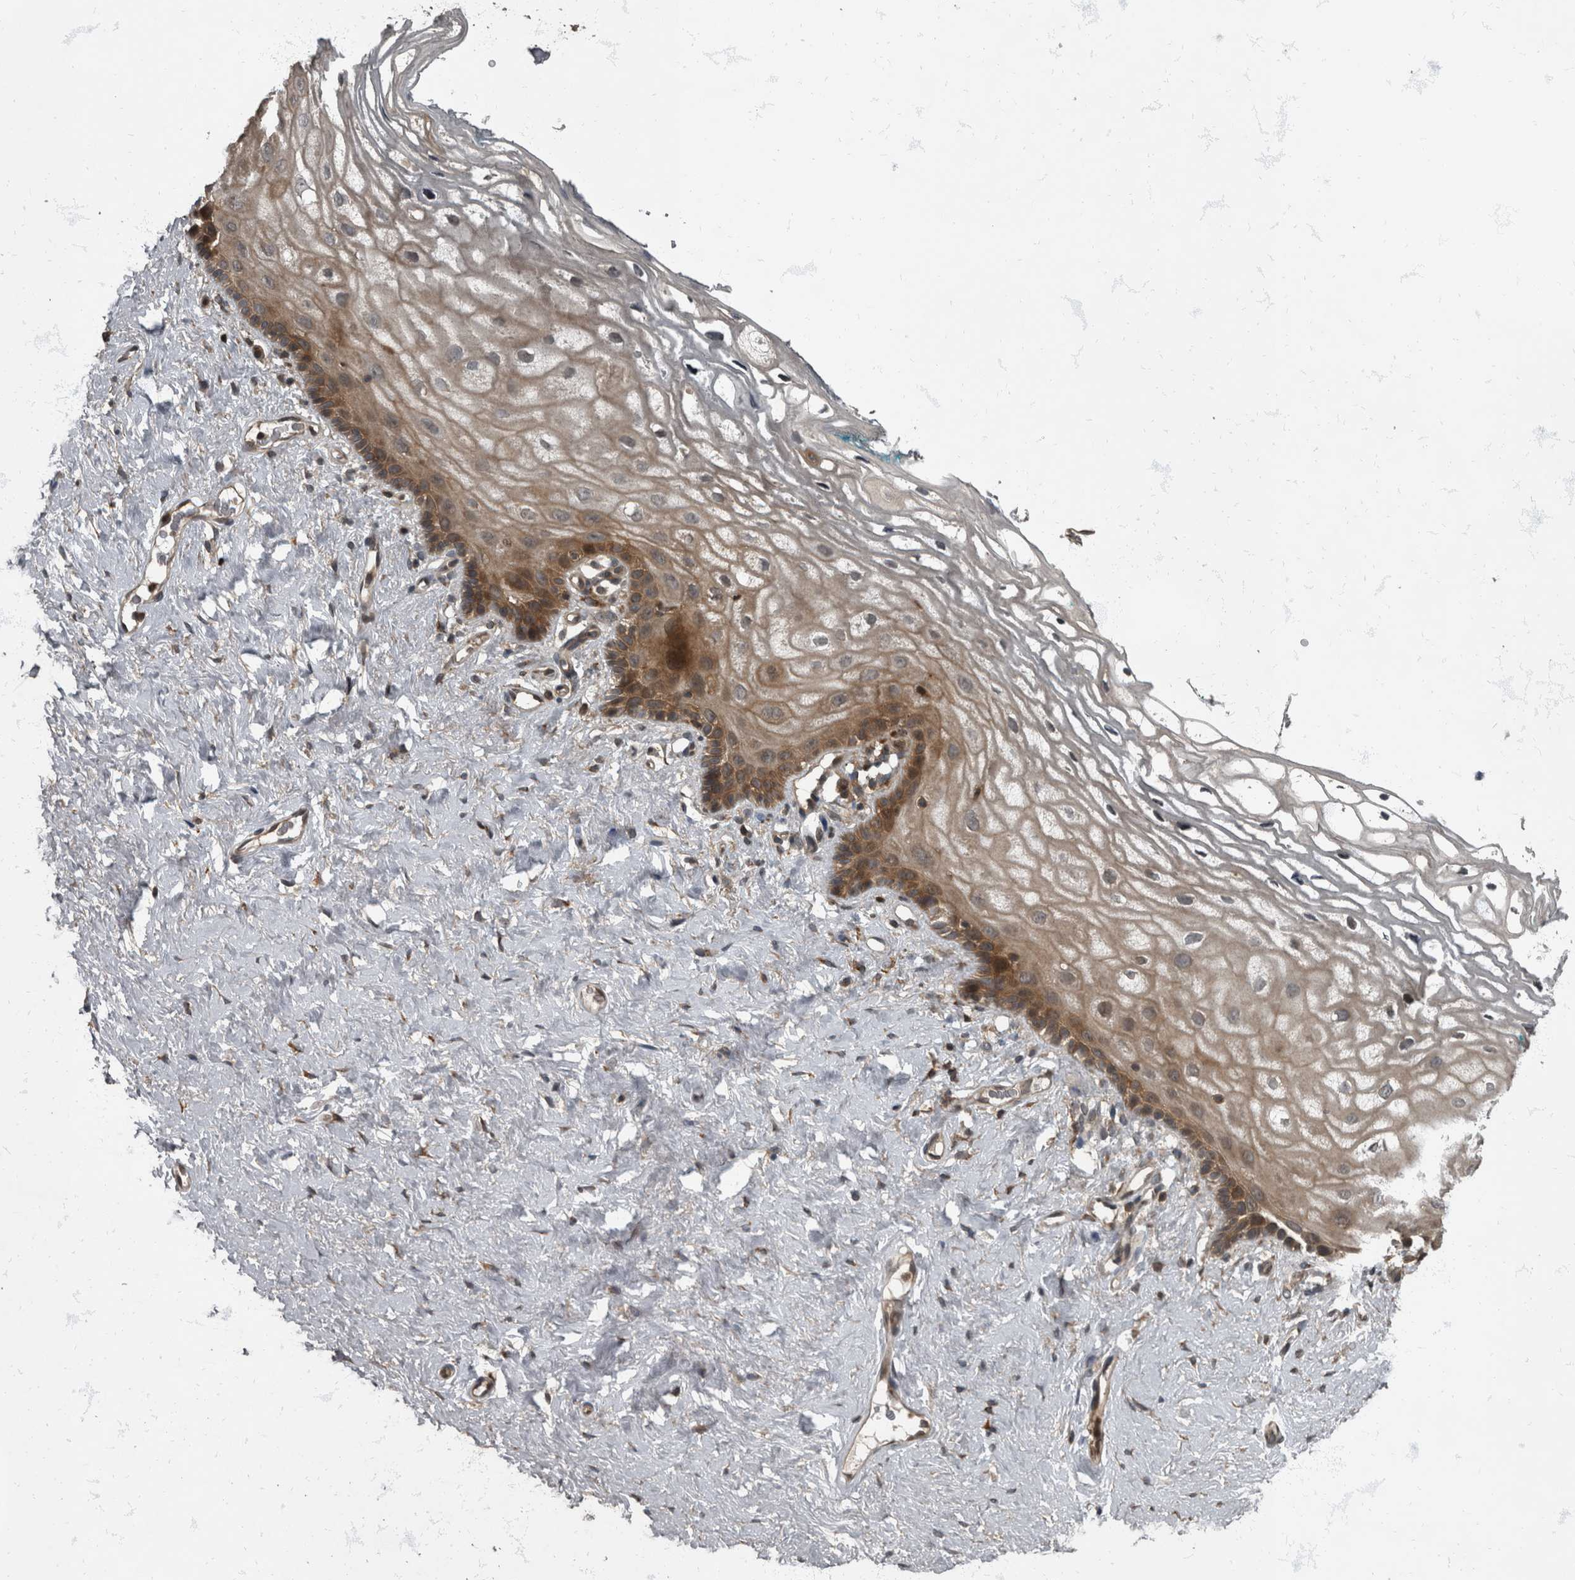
{"staining": {"intensity": "moderate", "quantity": ">75%", "location": "cytoplasmic/membranous"}, "tissue": "vagina", "cell_type": "Squamous epithelial cells", "image_type": "normal", "snomed": [{"axis": "morphology", "description": "Normal tissue, NOS"}, {"axis": "morphology", "description": "Adenocarcinoma, NOS"}, {"axis": "topography", "description": "Rectum"}, {"axis": "topography", "description": "Vagina"}], "caption": "Protein staining of unremarkable vagina shows moderate cytoplasmic/membranous expression in approximately >75% of squamous epithelial cells. The protein is shown in brown color, while the nuclei are stained blue.", "gene": "RABGGTB", "patient": {"sex": "female", "age": 71}}